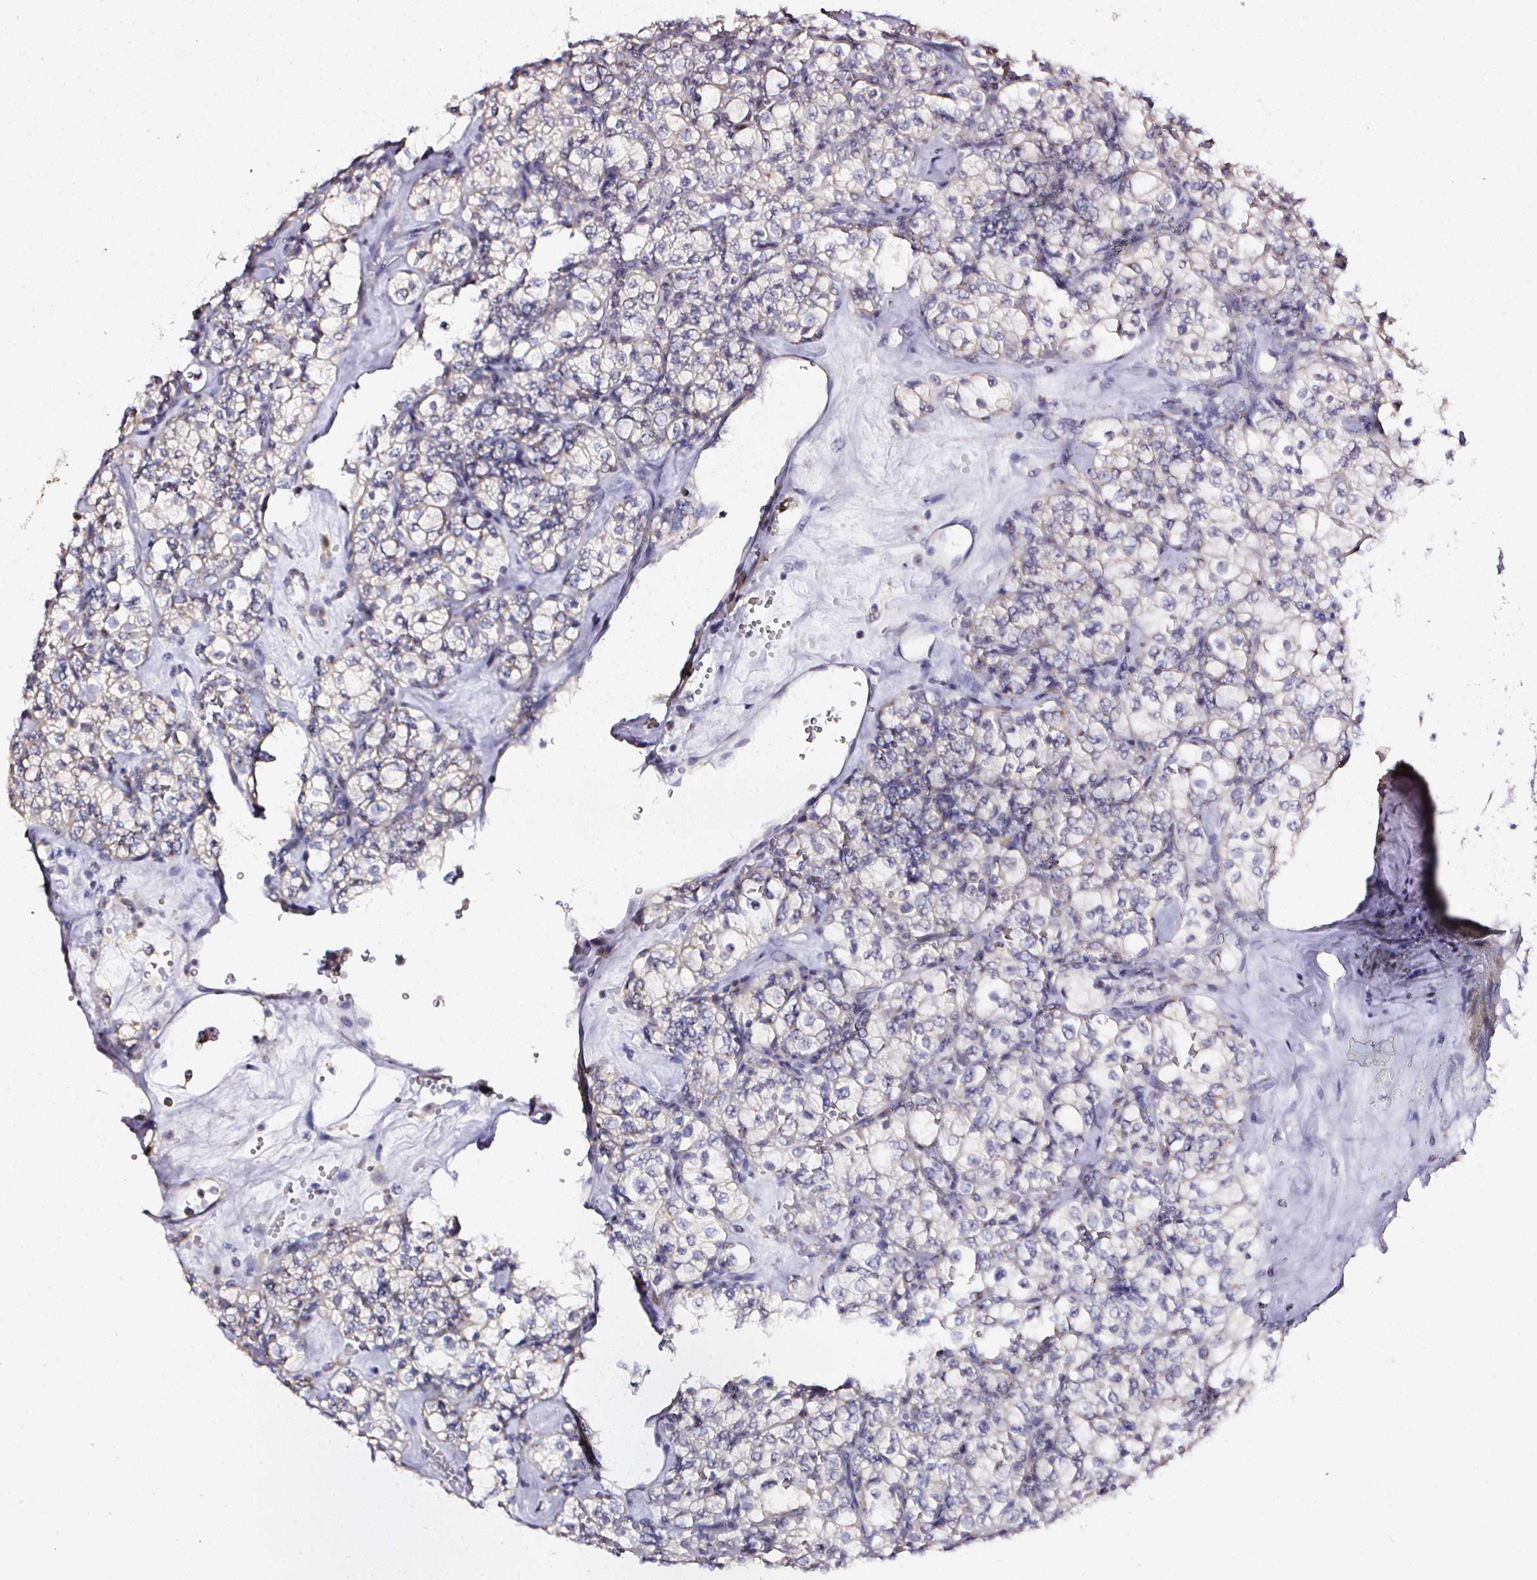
{"staining": {"intensity": "weak", "quantity": "<25%", "location": "cytoplasmic/membranous"}, "tissue": "renal cancer", "cell_type": "Tumor cells", "image_type": "cancer", "snomed": [{"axis": "morphology", "description": "Adenocarcinoma, NOS"}, {"axis": "topography", "description": "Kidney"}], "caption": "This is an IHC micrograph of renal cancer. There is no staining in tumor cells.", "gene": "NTRK1", "patient": {"sex": "female", "age": 74}}